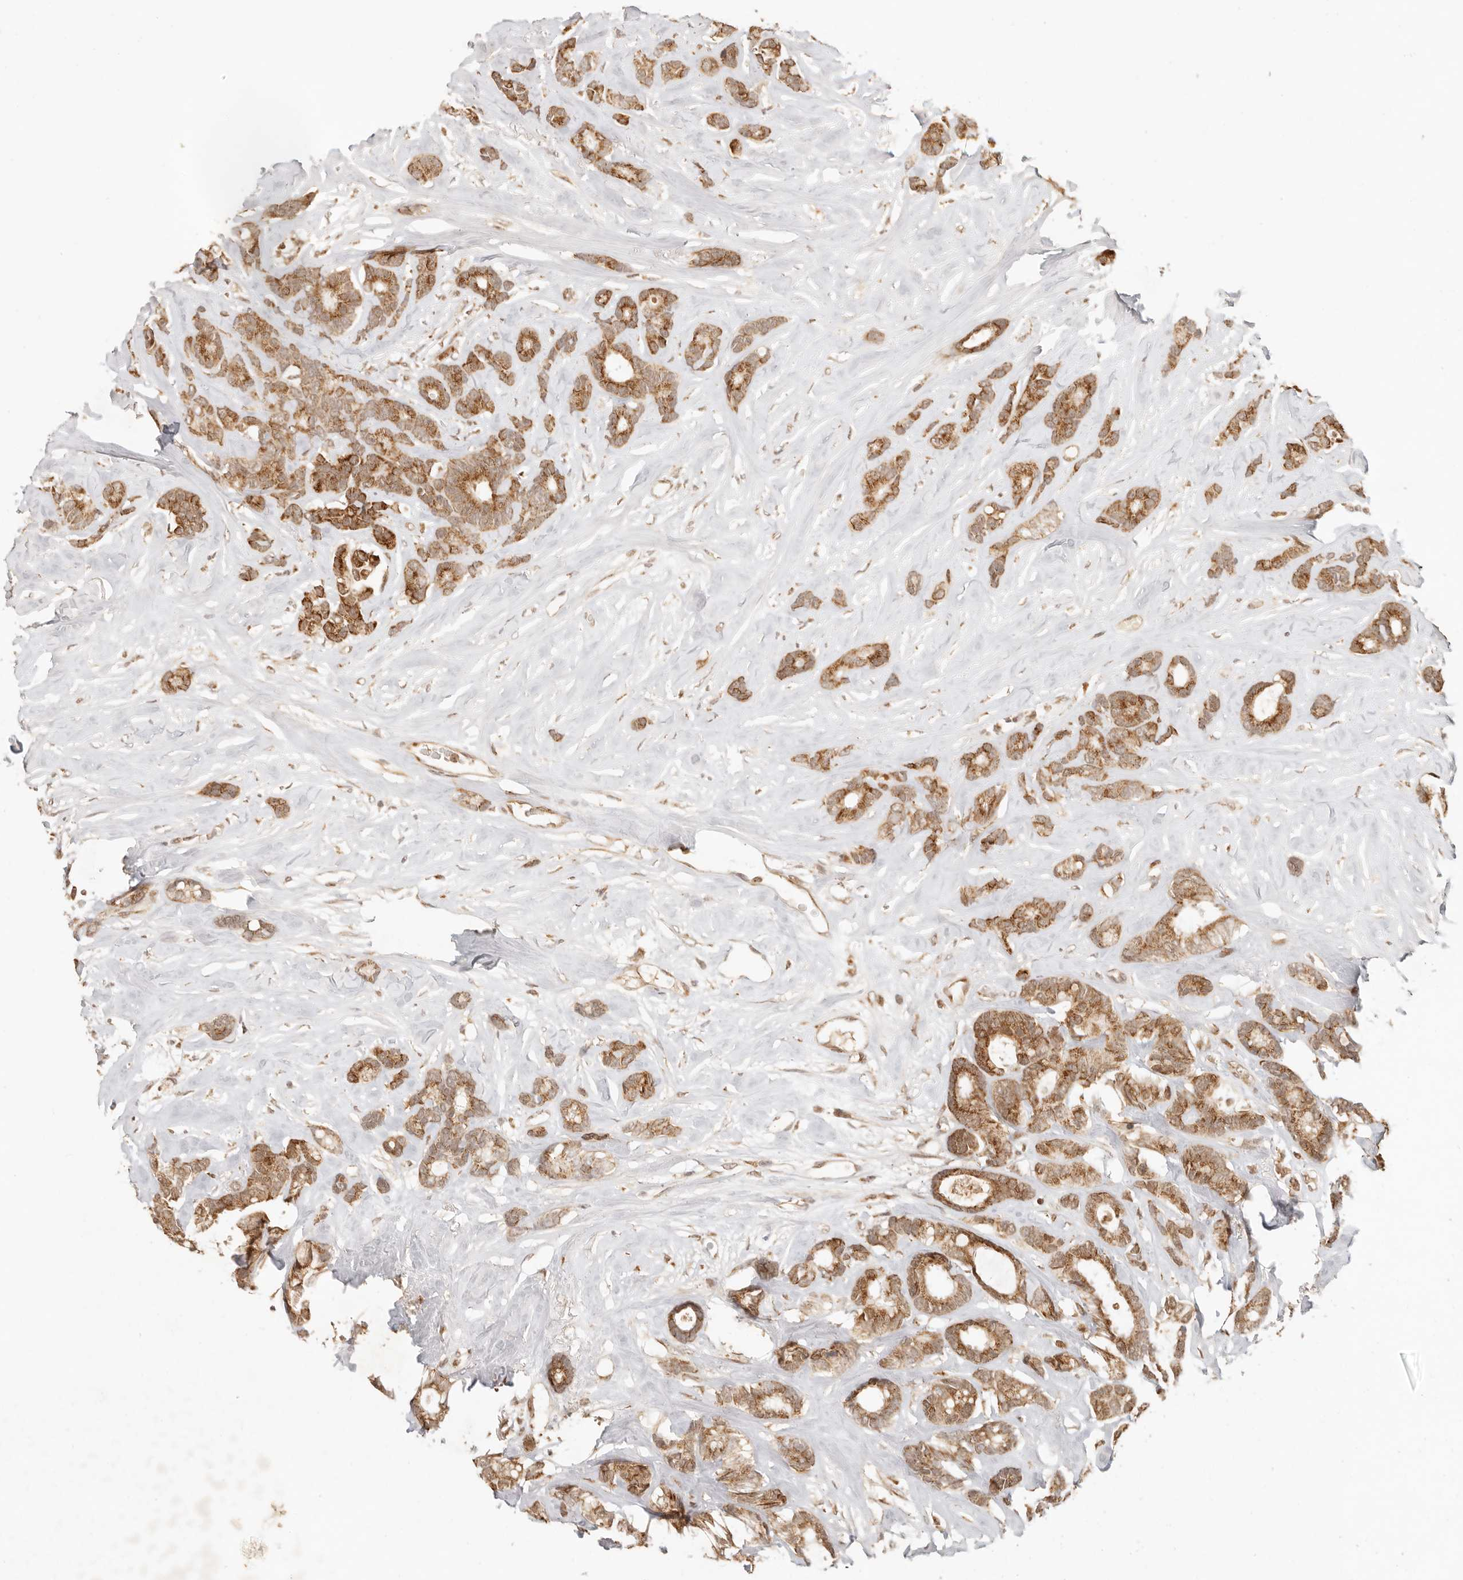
{"staining": {"intensity": "moderate", "quantity": ">75%", "location": "cytoplasmic/membranous,nuclear"}, "tissue": "breast cancer", "cell_type": "Tumor cells", "image_type": "cancer", "snomed": [{"axis": "morphology", "description": "Duct carcinoma"}, {"axis": "topography", "description": "Breast"}], "caption": "An image showing moderate cytoplasmic/membranous and nuclear expression in about >75% of tumor cells in breast intraductal carcinoma, as visualized by brown immunohistochemical staining.", "gene": "INTS11", "patient": {"sex": "female", "age": 87}}